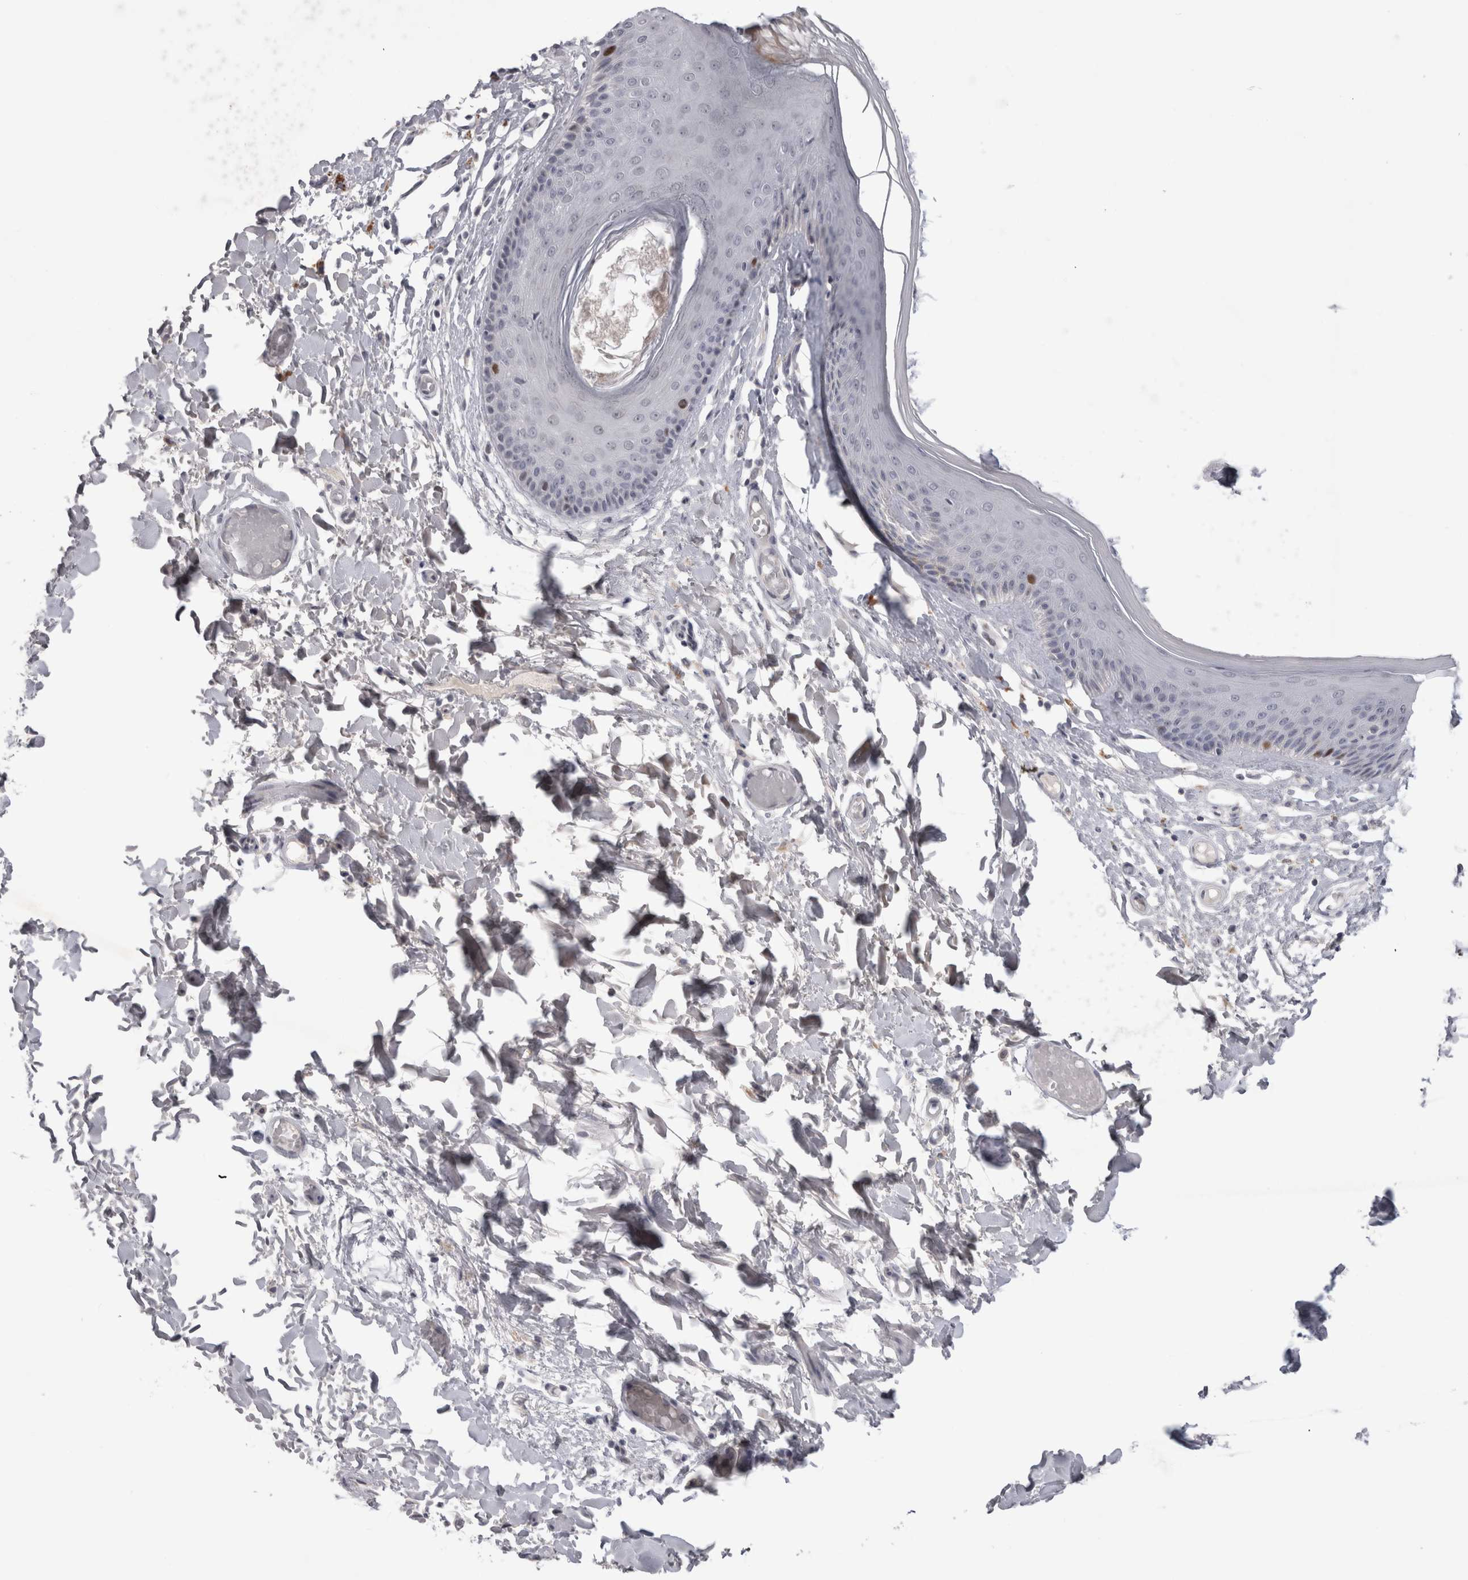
{"staining": {"intensity": "strong", "quantity": "<25%", "location": "nuclear"}, "tissue": "skin", "cell_type": "Epidermal cells", "image_type": "normal", "snomed": [{"axis": "morphology", "description": "Normal tissue, NOS"}, {"axis": "topography", "description": "Vulva"}], "caption": "Immunohistochemical staining of normal human skin displays strong nuclear protein positivity in about <25% of epidermal cells.", "gene": "KIF18B", "patient": {"sex": "female", "age": 73}}